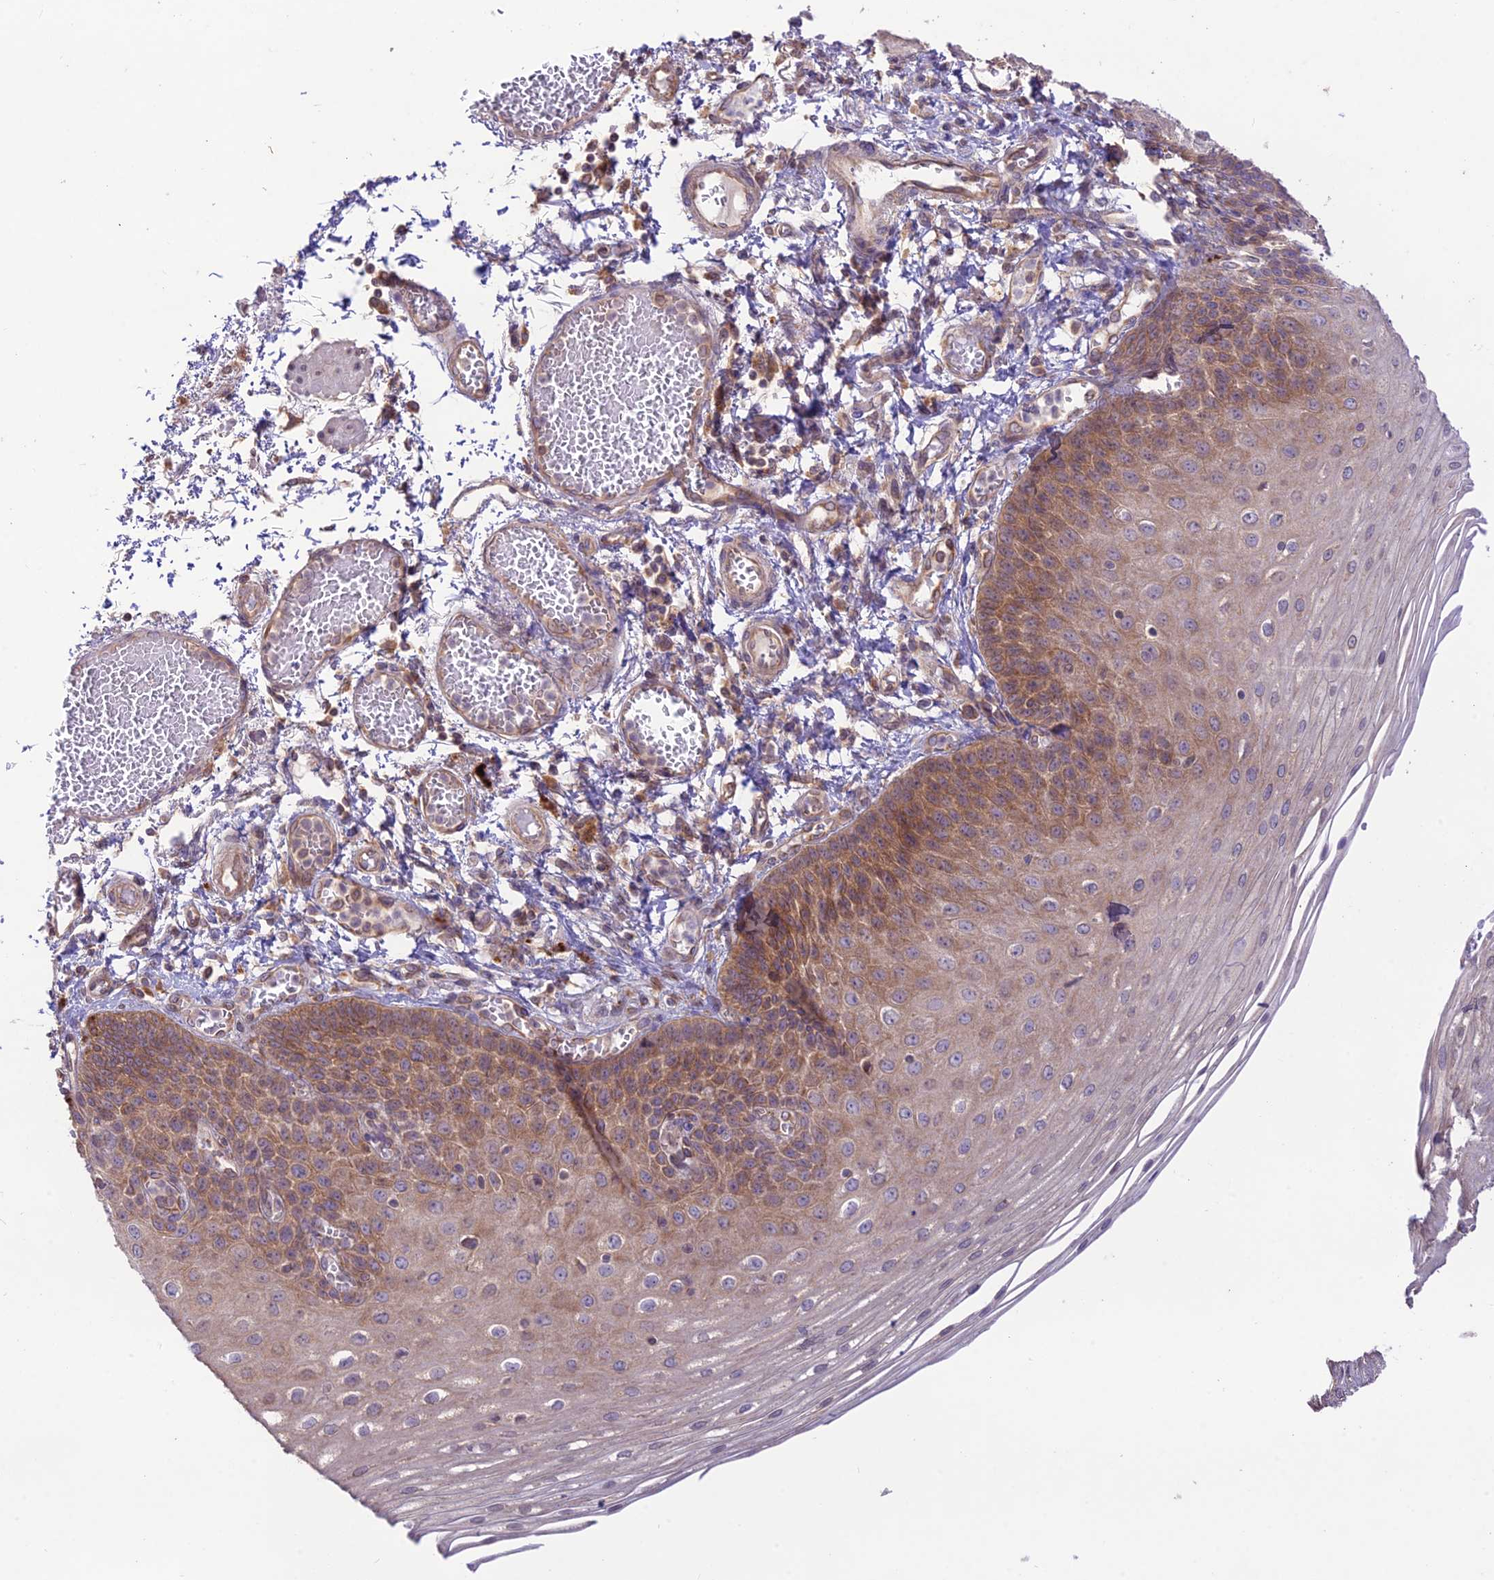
{"staining": {"intensity": "moderate", "quantity": "25%-75%", "location": "cytoplasmic/membranous"}, "tissue": "esophagus", "cell_type": "Squamous epithelial cells", "image_type": "normal", "snomed": [{"axis": "morphology", "description": "Normal tissue, NOS"}, {"axis": "topography", "description": "Esophagus"}], "caption": "Human esophagus stained with a protein marker displays moderate staining in squamous epithelial cells.", "gene": "TMEM259", "patient": {"sex": "male", "age": 81}}